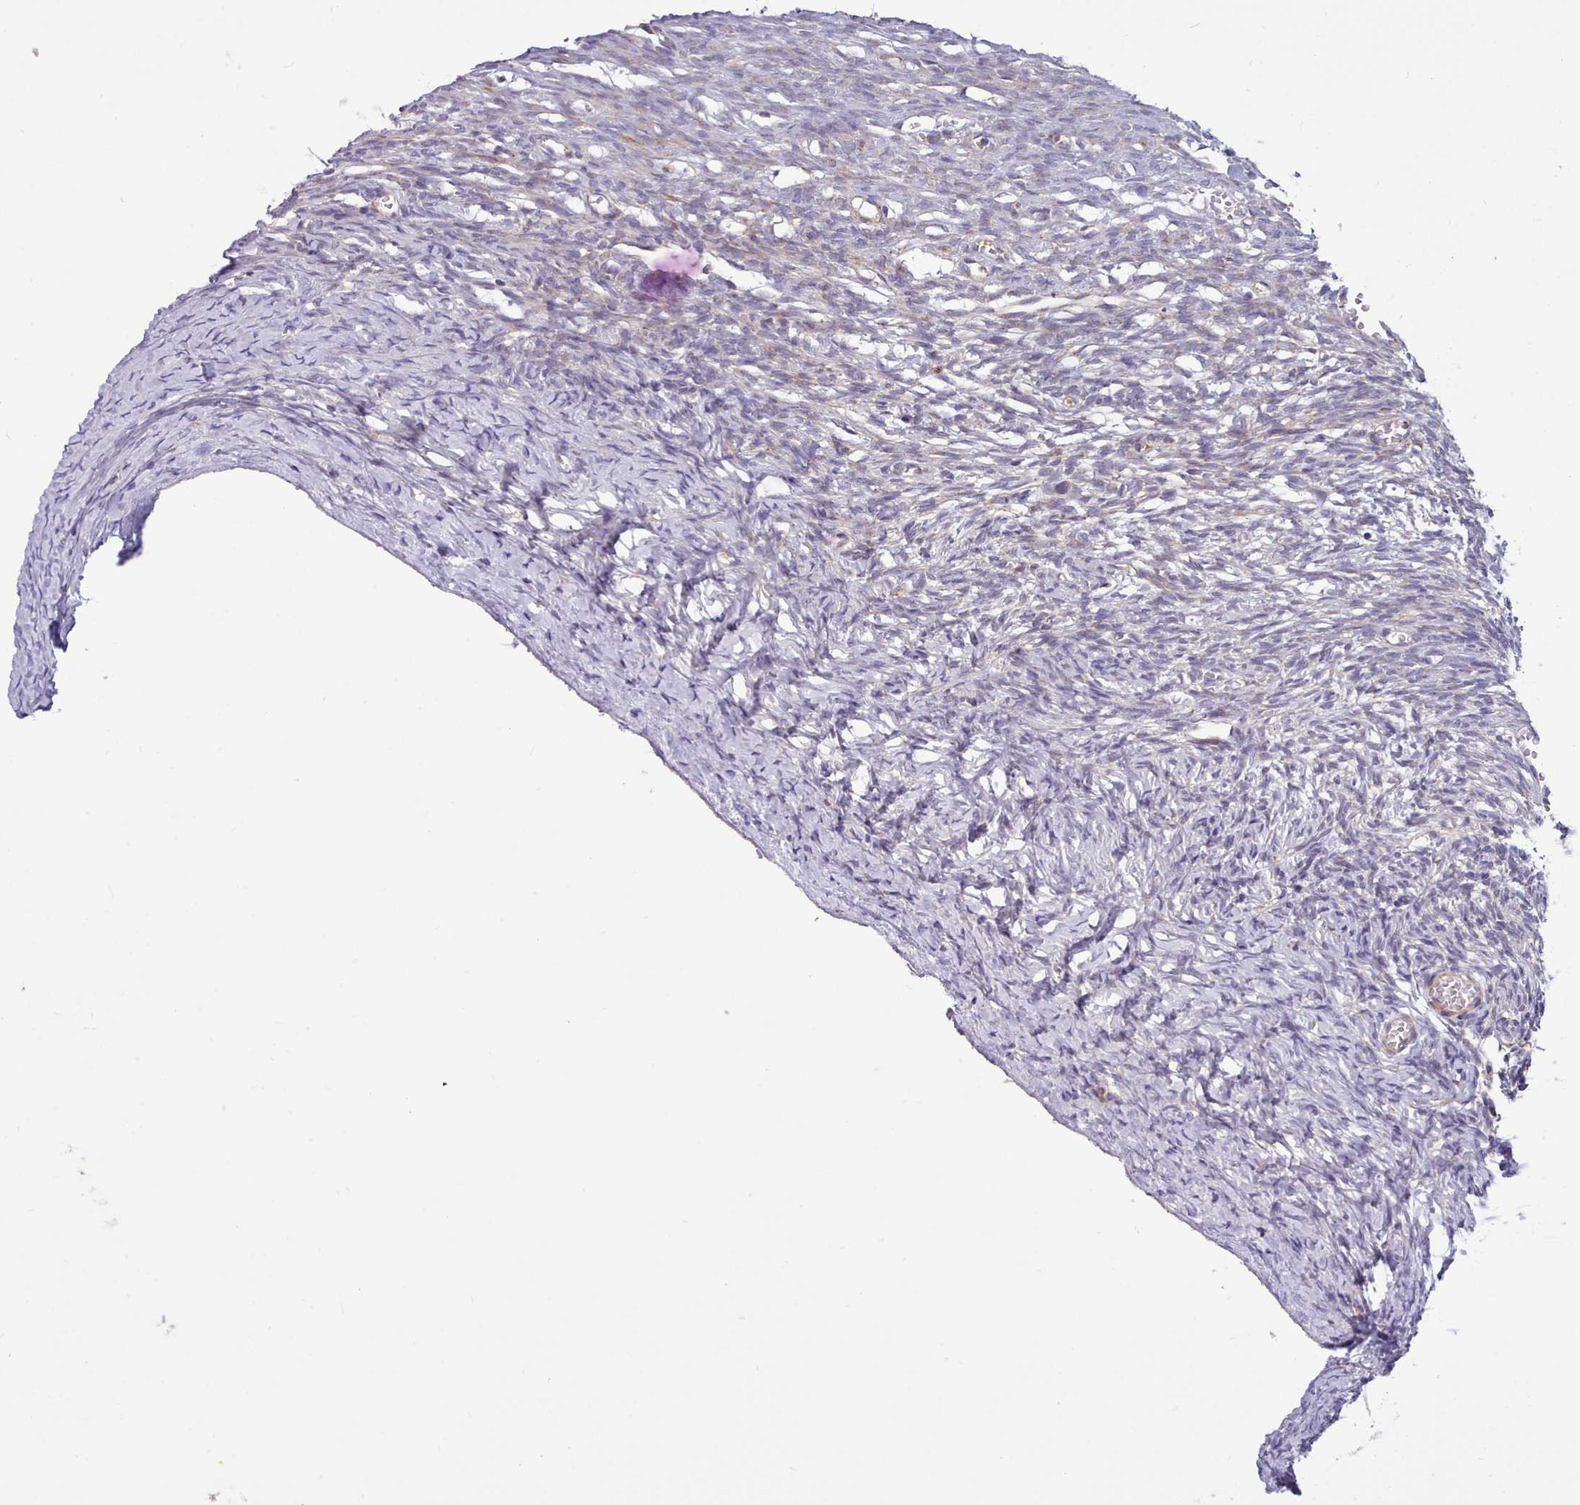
{"staining": {"intensity": "negative", "quantity": "none", "location": "none"}, "tissue": "ovary", "cell_type": "Ovarian stroma cells", "image_type": "normal", "snomed": [{"axis": "morphology", "description": "Normal tissue, NOS"}, {"axis": "topography", "description": "Ovary"}], "caption": "DAB (3,3'-diaminobenzidine) immunohistochemical staining of benign ovary exhibits no significant staining in ovarian stroma cells.", "gene": "MRPL21", "patient": {"sex": "female", "age": 39}}